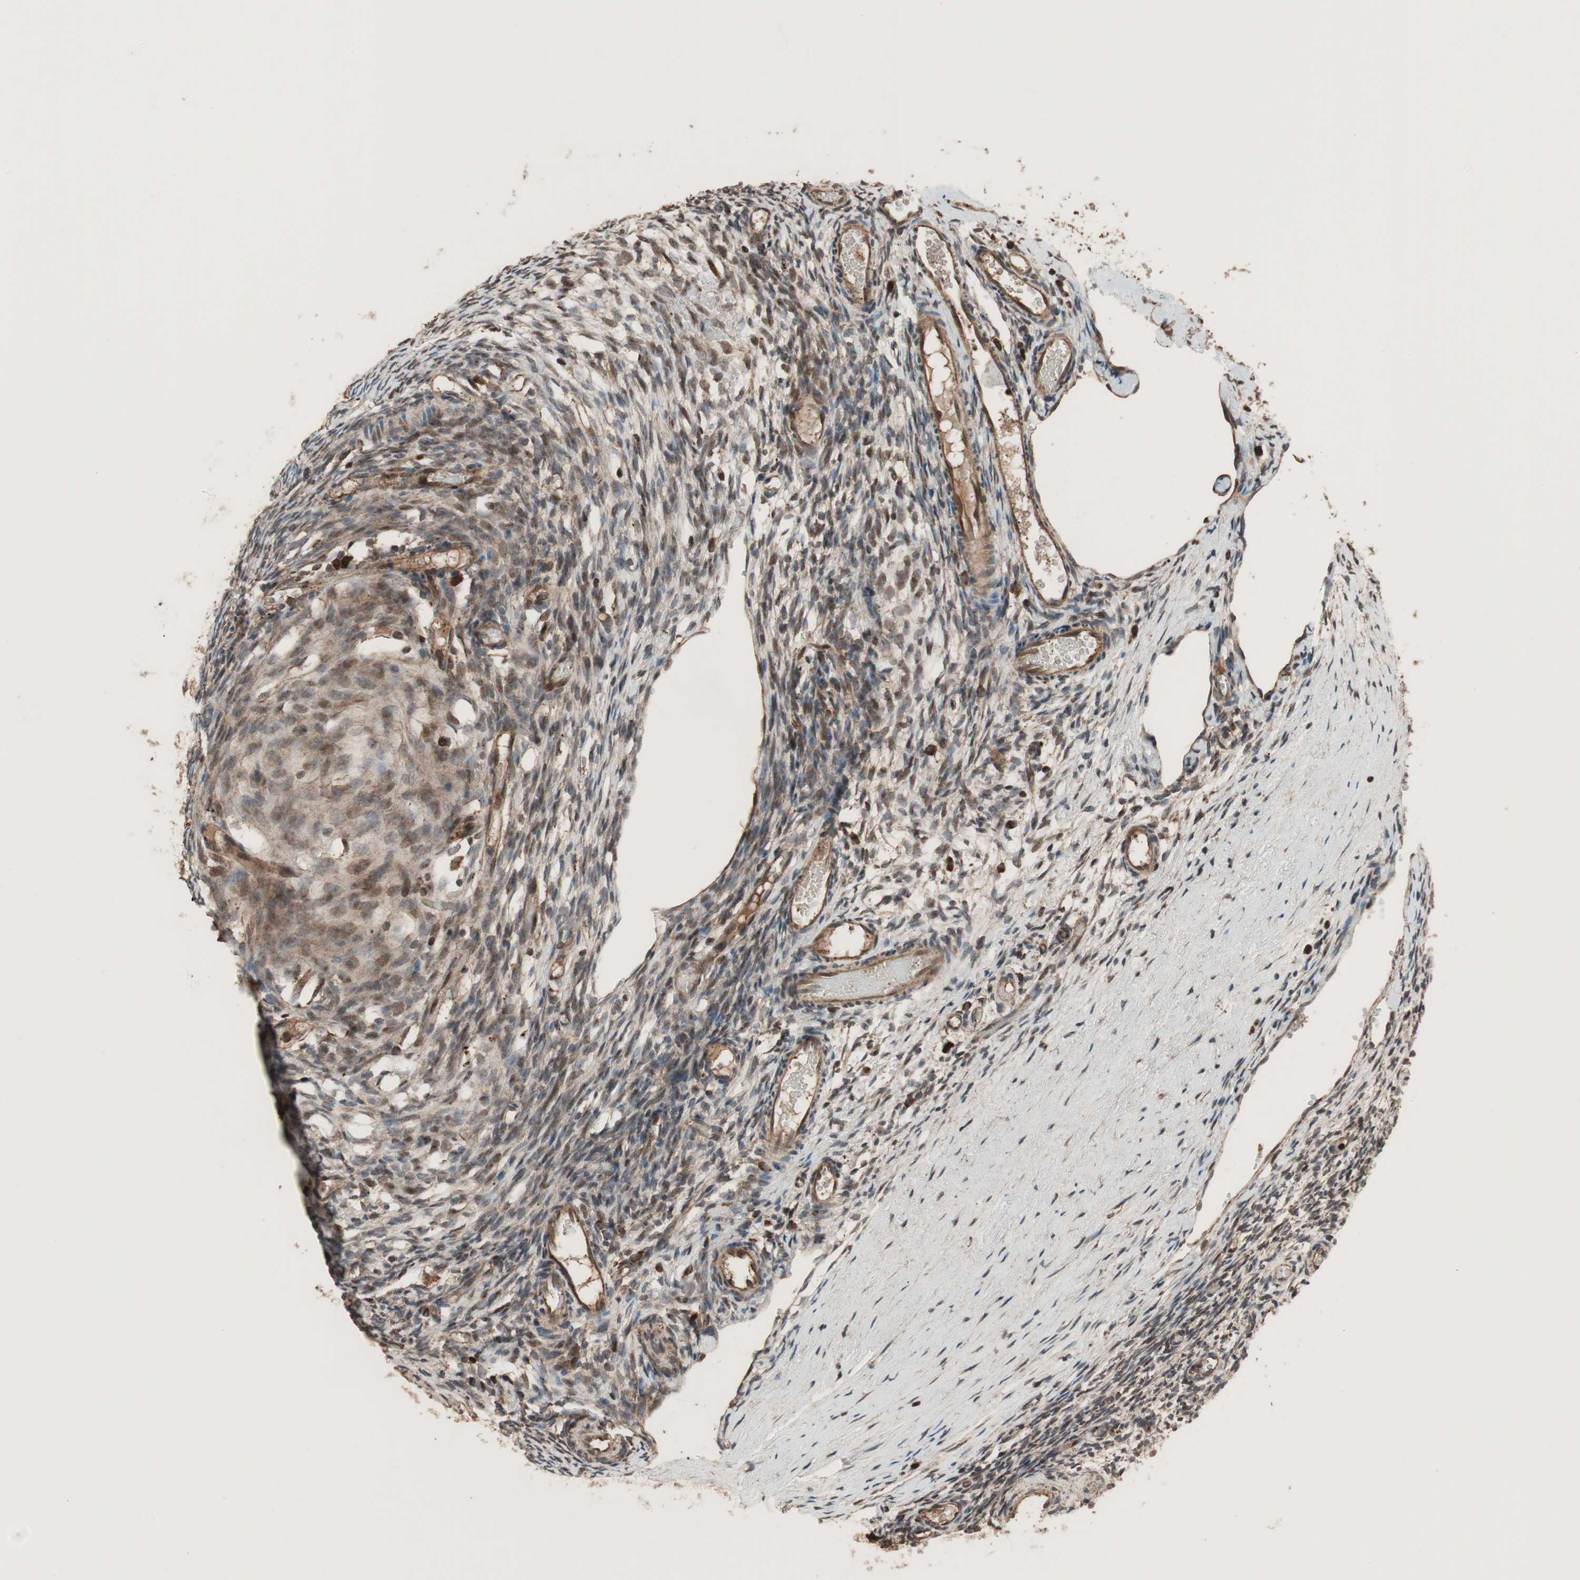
{"staining": {"intensity": "moderate", "quantity": ">75%", "location": "cytoplasmic/membranous"}, "tissue": "ovary", "cell_type": "Ovarian stroma cells", "image_type": "normal", "snomed": [{"axis": "morphology", "description": "Normal tissue, NOS"}, {"axis": "topography", "description": "Ovary"}], "caption": "The image reveals a brown stain indicating the presence of a protein in the cytoplasmic/membranous of ovarian stroma cells in ovary. Ihc stains the protein of interest in brown and the nuclei are stained blue.", "gene": "RAB1A", "patient": {"sex": "female", "age": 35}}